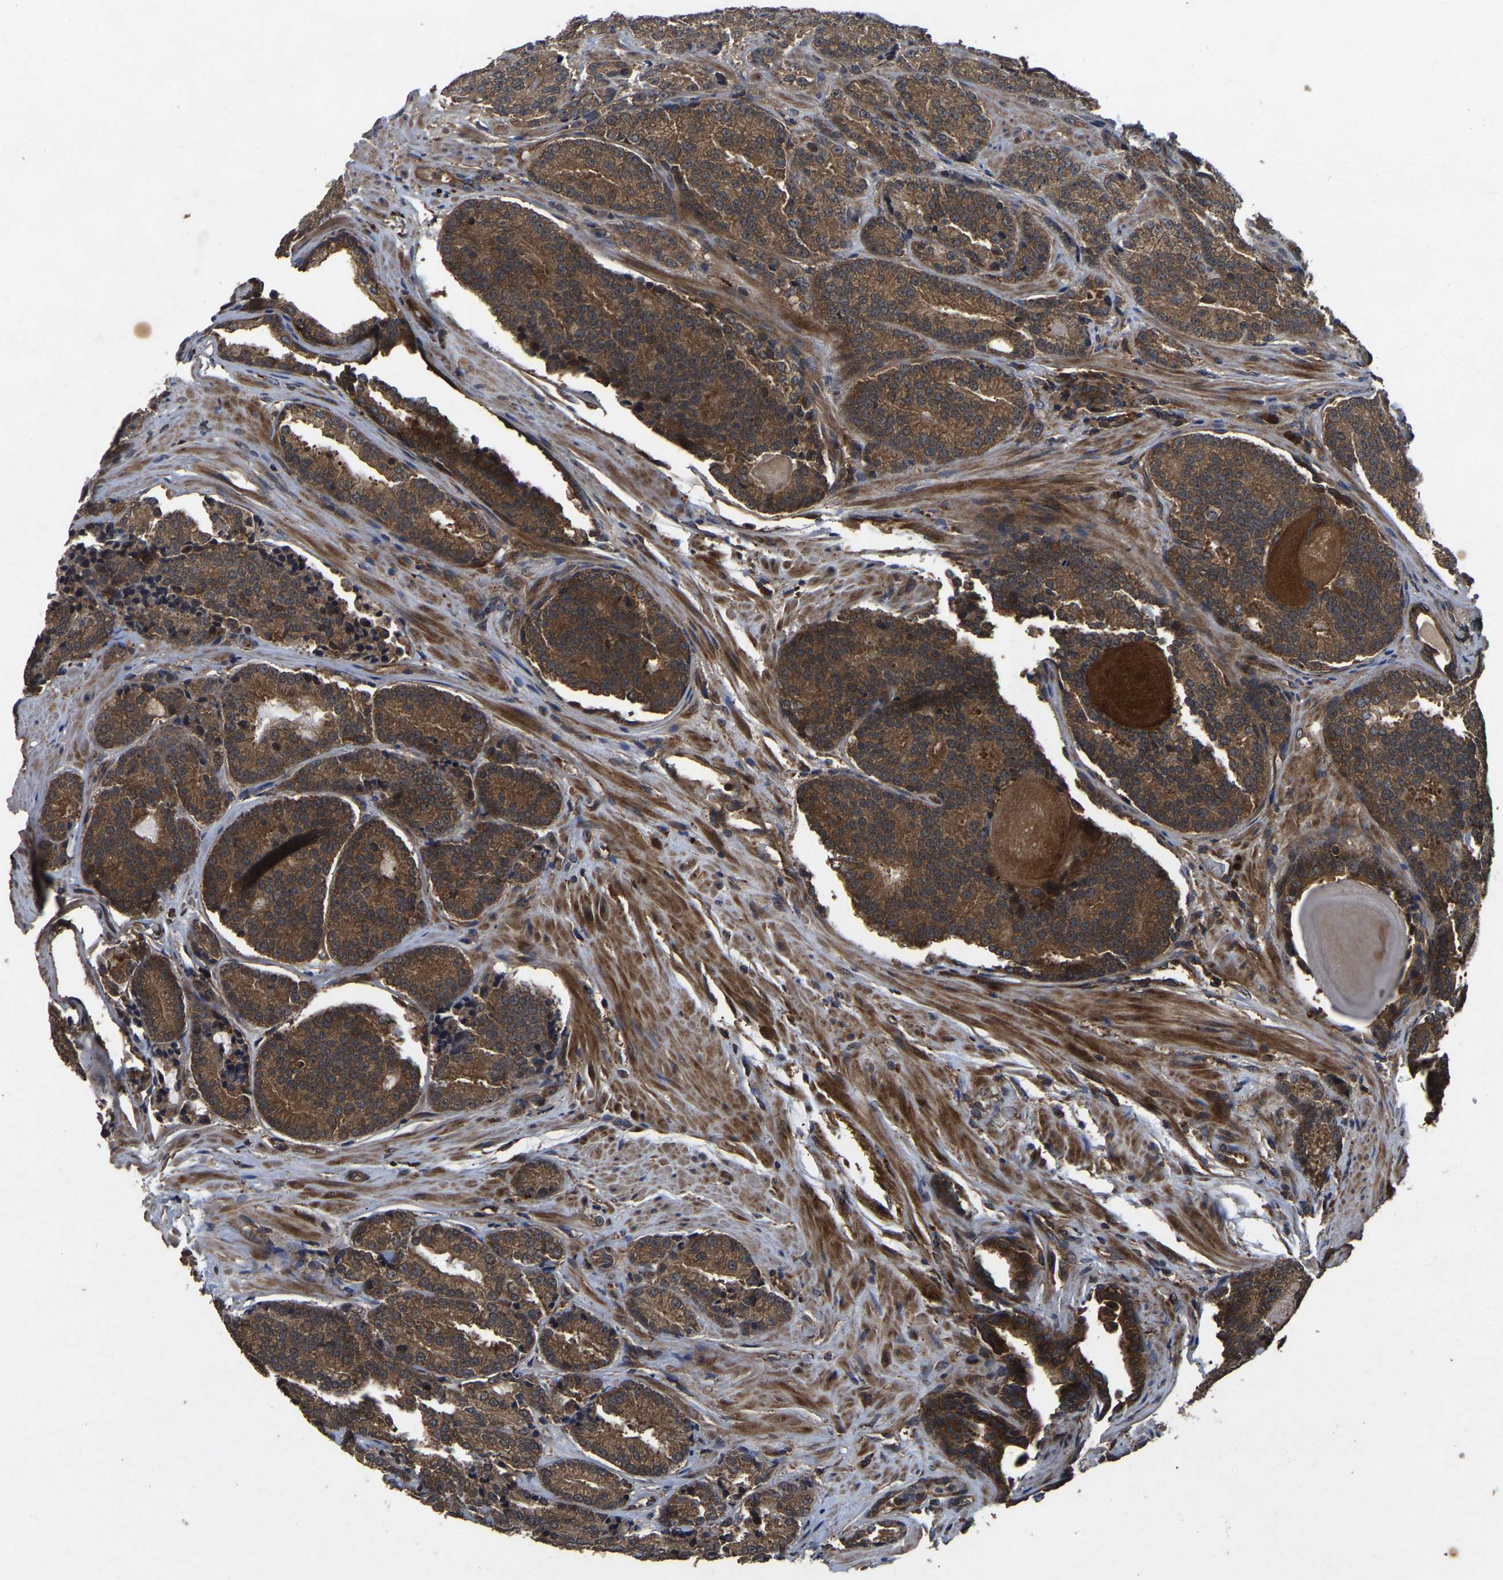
{"staining": {"intensity": "moderate", "quantity": ">75%", "location": "cytoplasmic/membranous"}, "tissue": "prostate cancer", "cell_type": "Tumor cells", "image_type": "cancer", "snomed": [{"axis": "morphology", "description": "Adenocarcinoma, High grade"}, {"axis": "topography", "description": "Prostate"}], "caption": "Protein analysis of prostate cancer tissue reveals moderate cytoplasmic/membranous expression in approximately >75% of tumor cells.", "gene": "CRYZL1", "patient": {"sex": "male", "age": 61}}